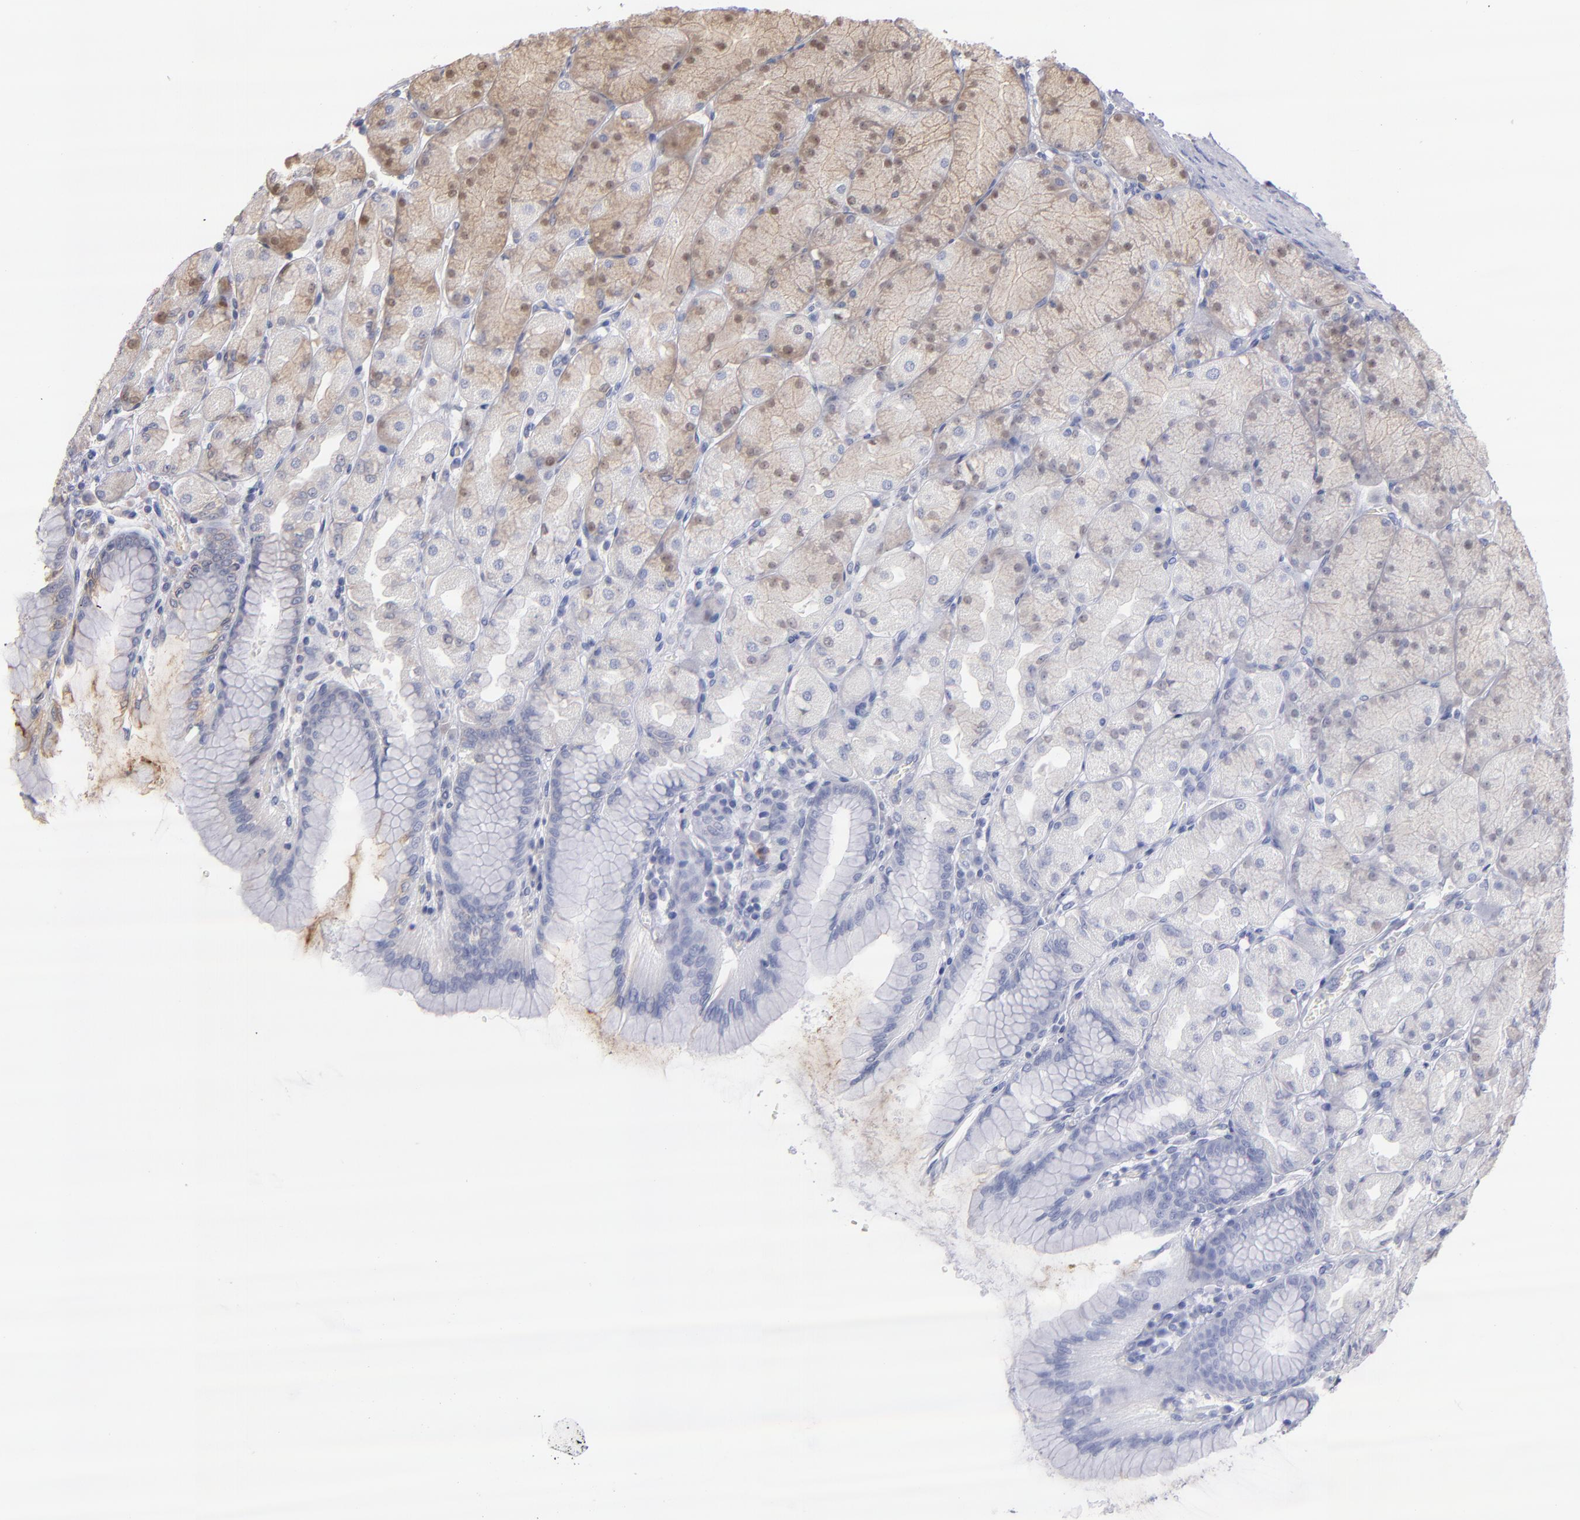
{"staining": {"intensity": "weak", "quantity": "<25%", "location": "cytoplasmic/membranous,nuclear"}, "tissue": "stomach", "cell_type": "Glandular cells", "image_type": "normal", "snomed": [{"axis": "morphology", "description": "Normal tissue, NOS"}, {"axis": "topography", "description": "Stomach"}], "caption": "An immunohistochemistry histopathology image of normal stomach is shown. There is no staining in glandular cells of stomach. (DAB (3,3'-diaminobenzidine) IHC with hematoxylin counter stain).", "gene": "UPF3B", "patient": {"sex": "male", "age": 42}}